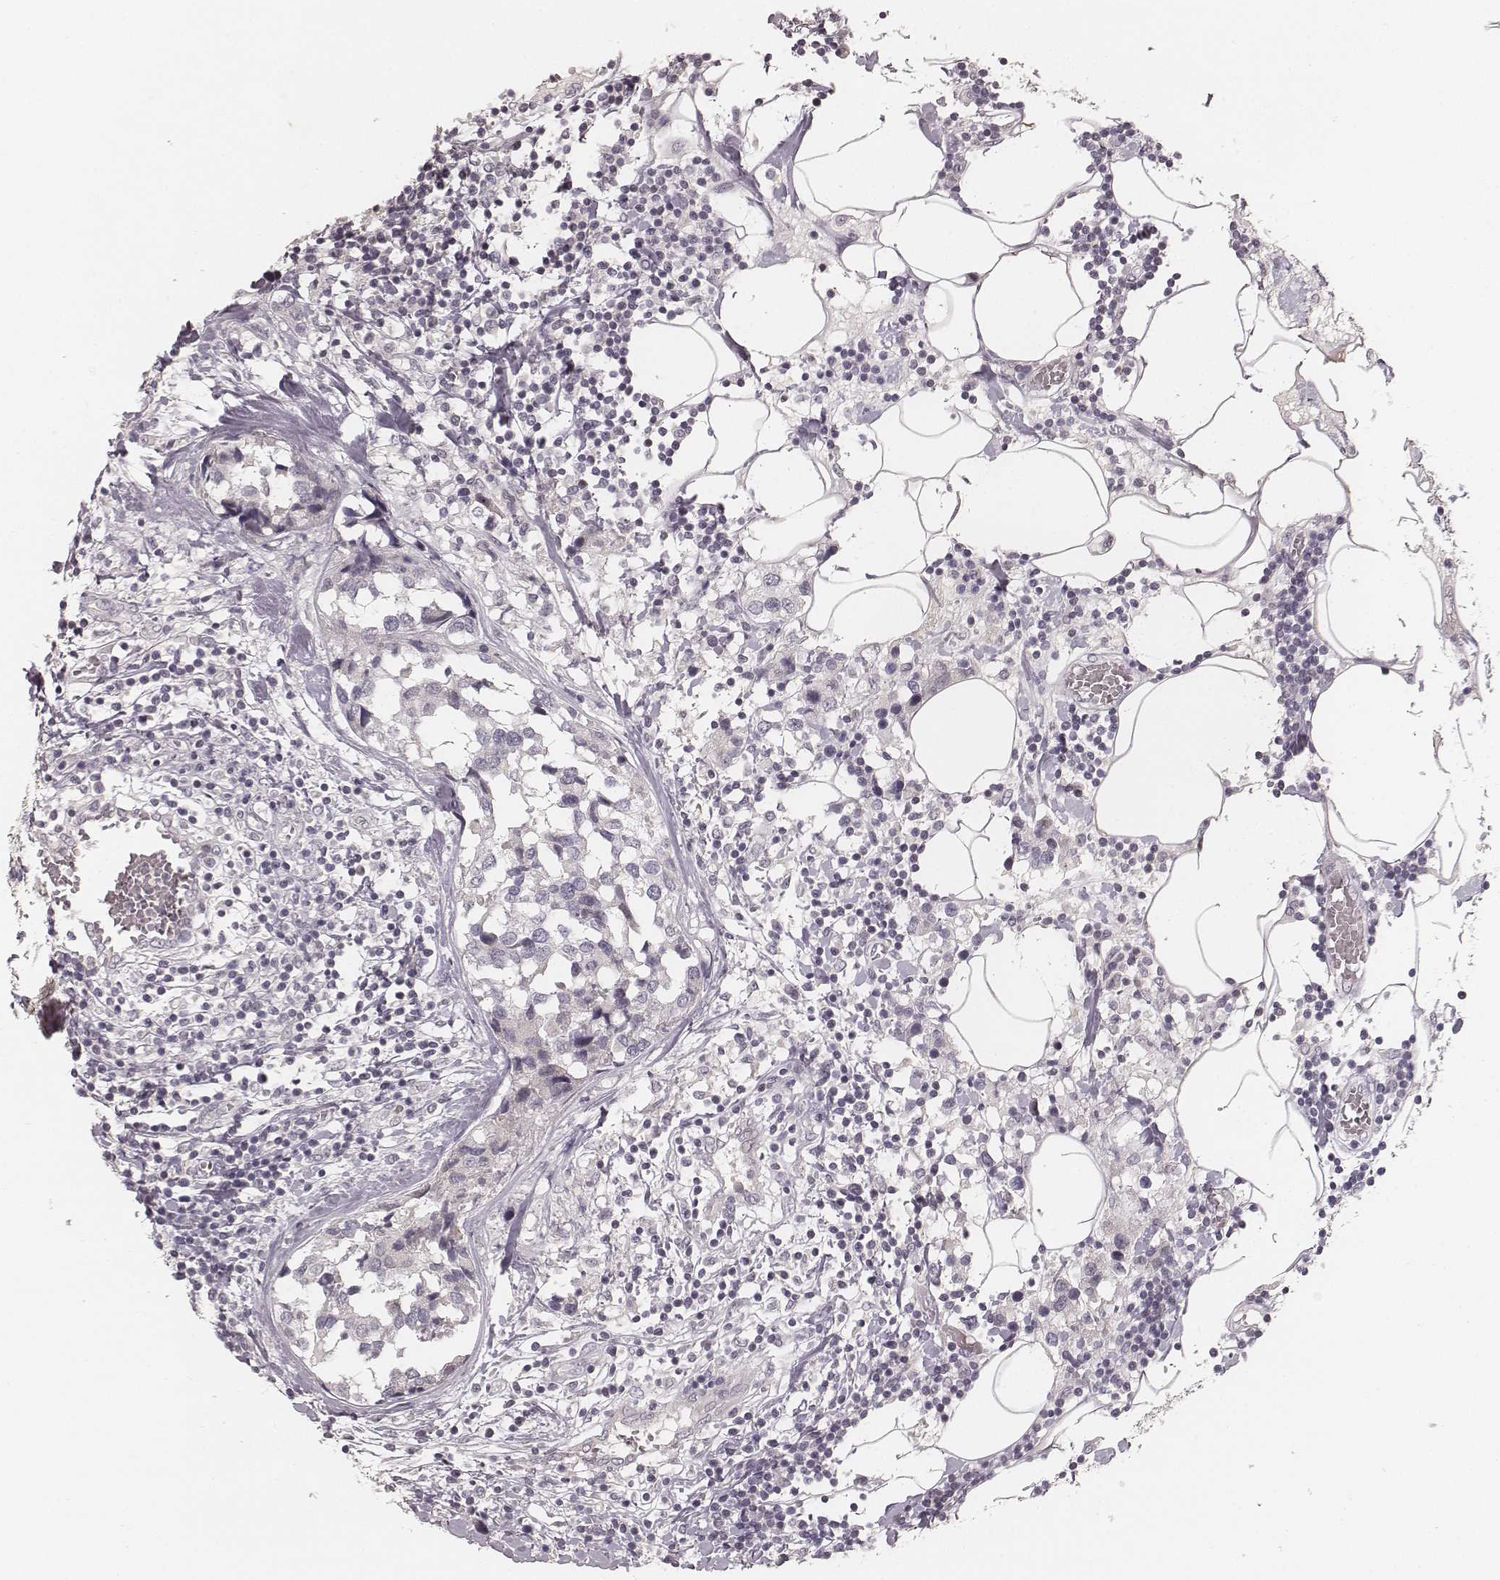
{"staining": {"intensity": "negative", "quantity": "none", "location": "none"}, "tissue": "breast cancer", "cell_type": "Tumor cells", "image_type": "cancer", "snomed": [{"axis": "morphology", "description": "Lobular carcinoma"}, {"axis": "topography", "description": "Breast"}], "caption": "A high-resolution micrograph shows immunohistochemistry (IHC) staining of lobular carcinoma (breast), which reveals no significant staining in tumor cells. (Immunohistochemistry, brightfield microscopy, high magnification).", "gene": "MADCAM1", "patient": {"sex": "female", "age": 59}}